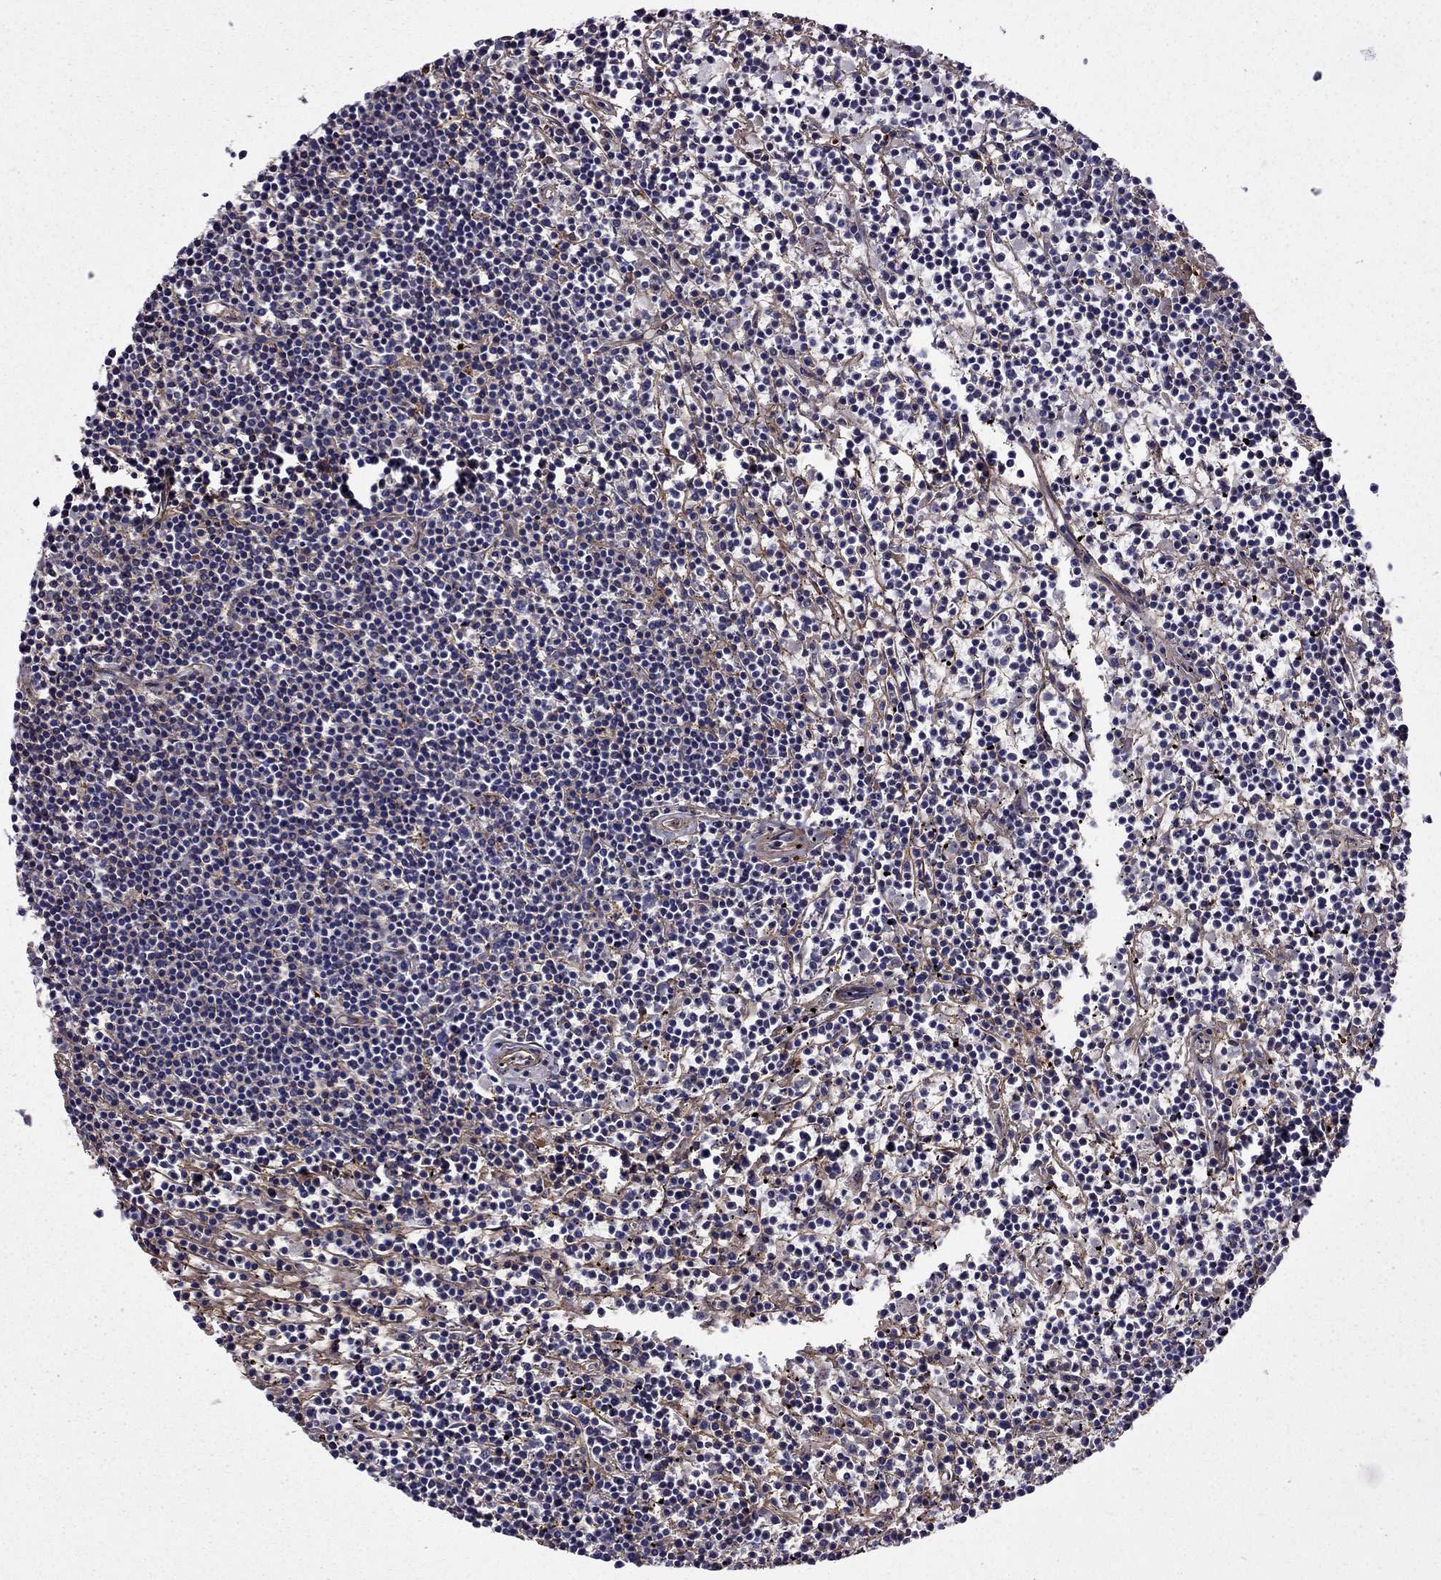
{"staining": {"intensity": "negative", "quantity": "none", "location": "none"}, "tissue": "lymphoma", "cell_type": "Tumor cells", "image_type": "cancer", "snomed": [{"axis": "morphology", "description": "Malignant lymphoma, non-Hodgkin's type, Low grade"}, {"axis": "topography", "description": "Spleen"}], "caption": "This histopathology image is of lymphoma stained with immunohistochemistry to label a protein in brown with the nuclei are counter-stained blue. There is no staining in tumor cells. Brightfield microscopy of IHC stained with DAB (brown) and hematoxylin (blue), captured at high magnification.", "gene": "ITGB1", "patient": {"sex": "female", "age": 19}}